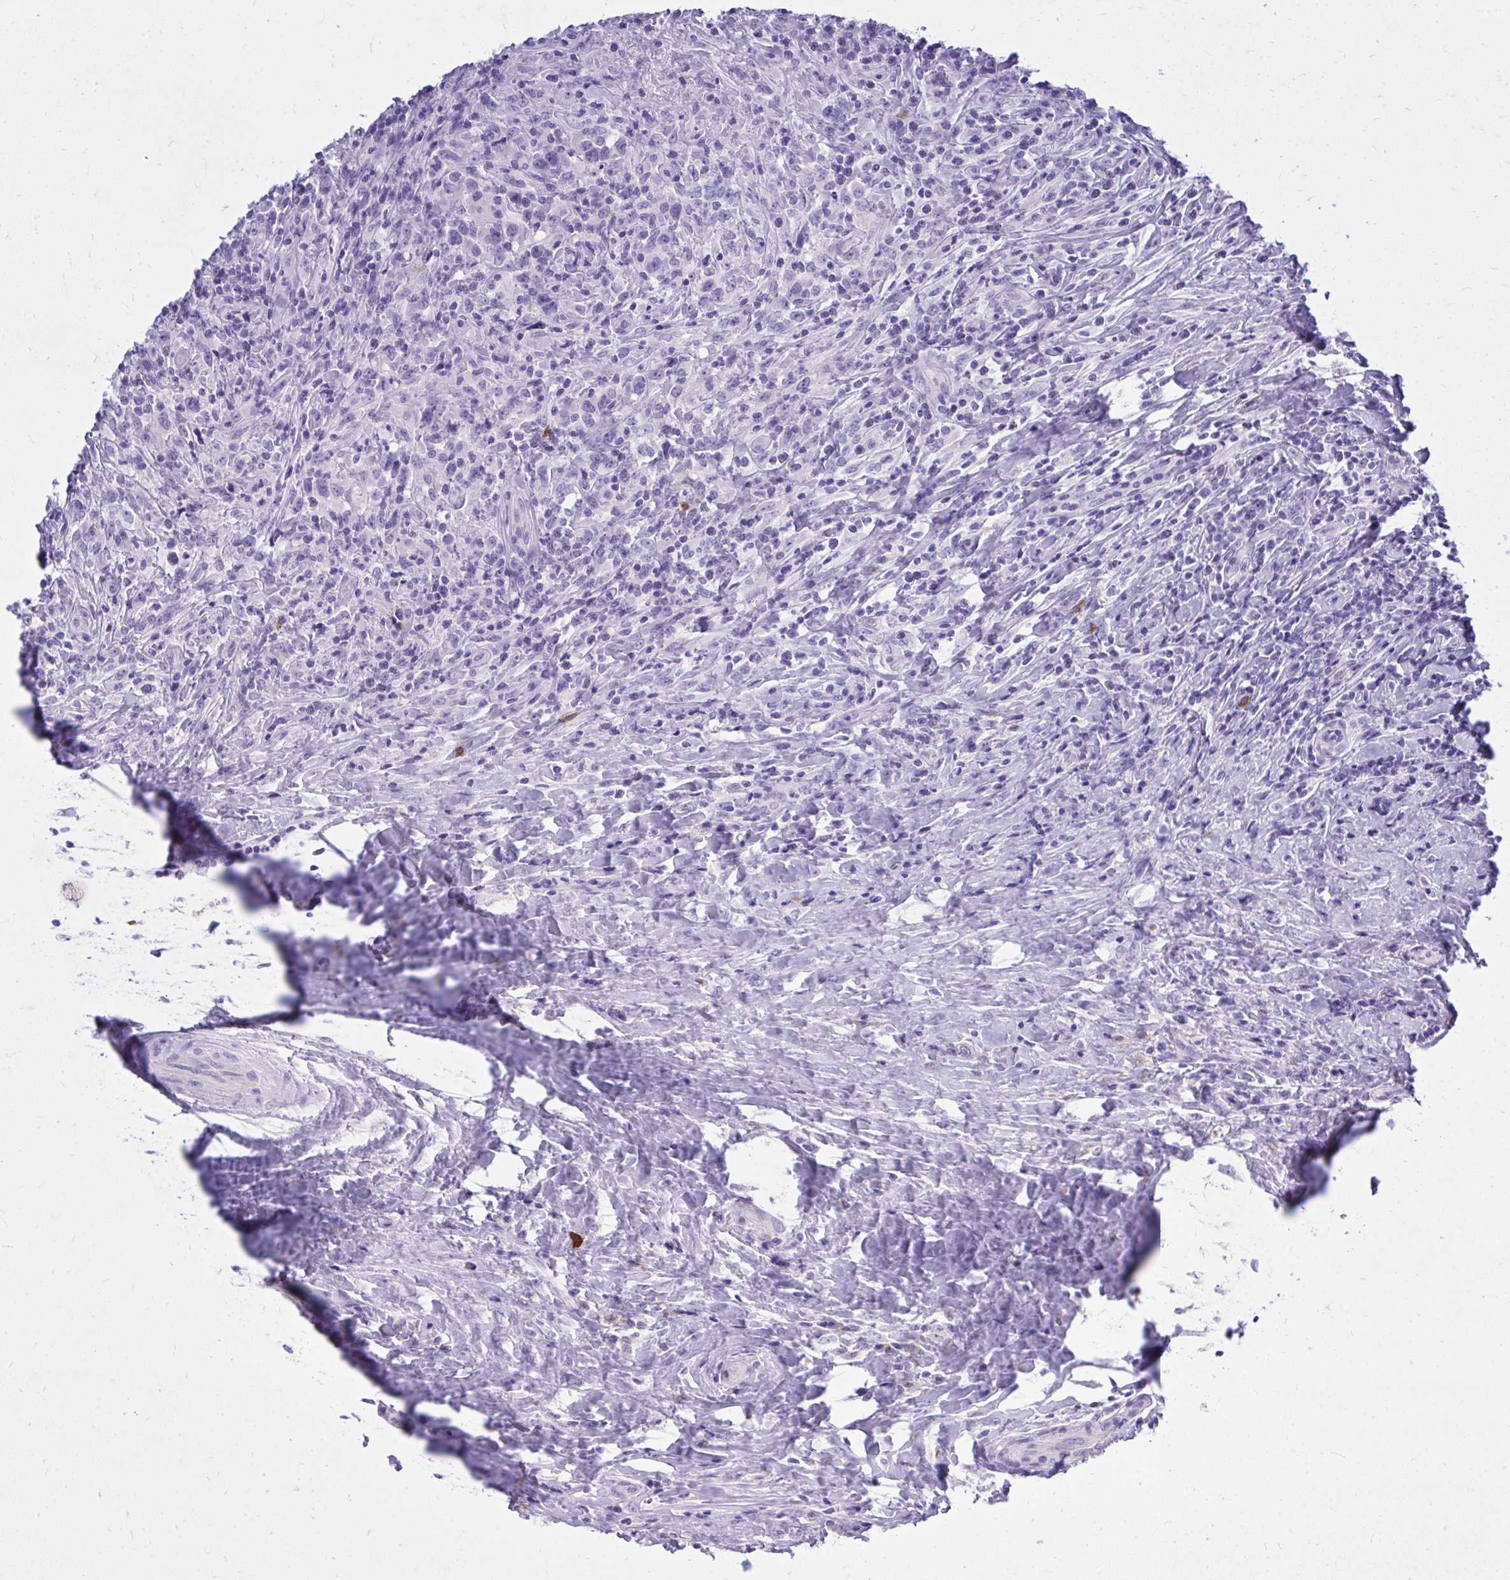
{"staining": {"intensity": "negative", "quantity": "none", "location": "none"}, "tissue": "lymphoma", "cell_type": "Tumor cells", "image_type": "cancer", "snomed": [{"axis": "morphology", "description": "Hodgkin's disease, NOS"}, {"axis": "topography", "description": "Lymph node"}], "caption": "Tumor cells are negative for protein expression in human lymphoma.", "gene": "PSD", "patient": {"sex": "female", "age": 18}}